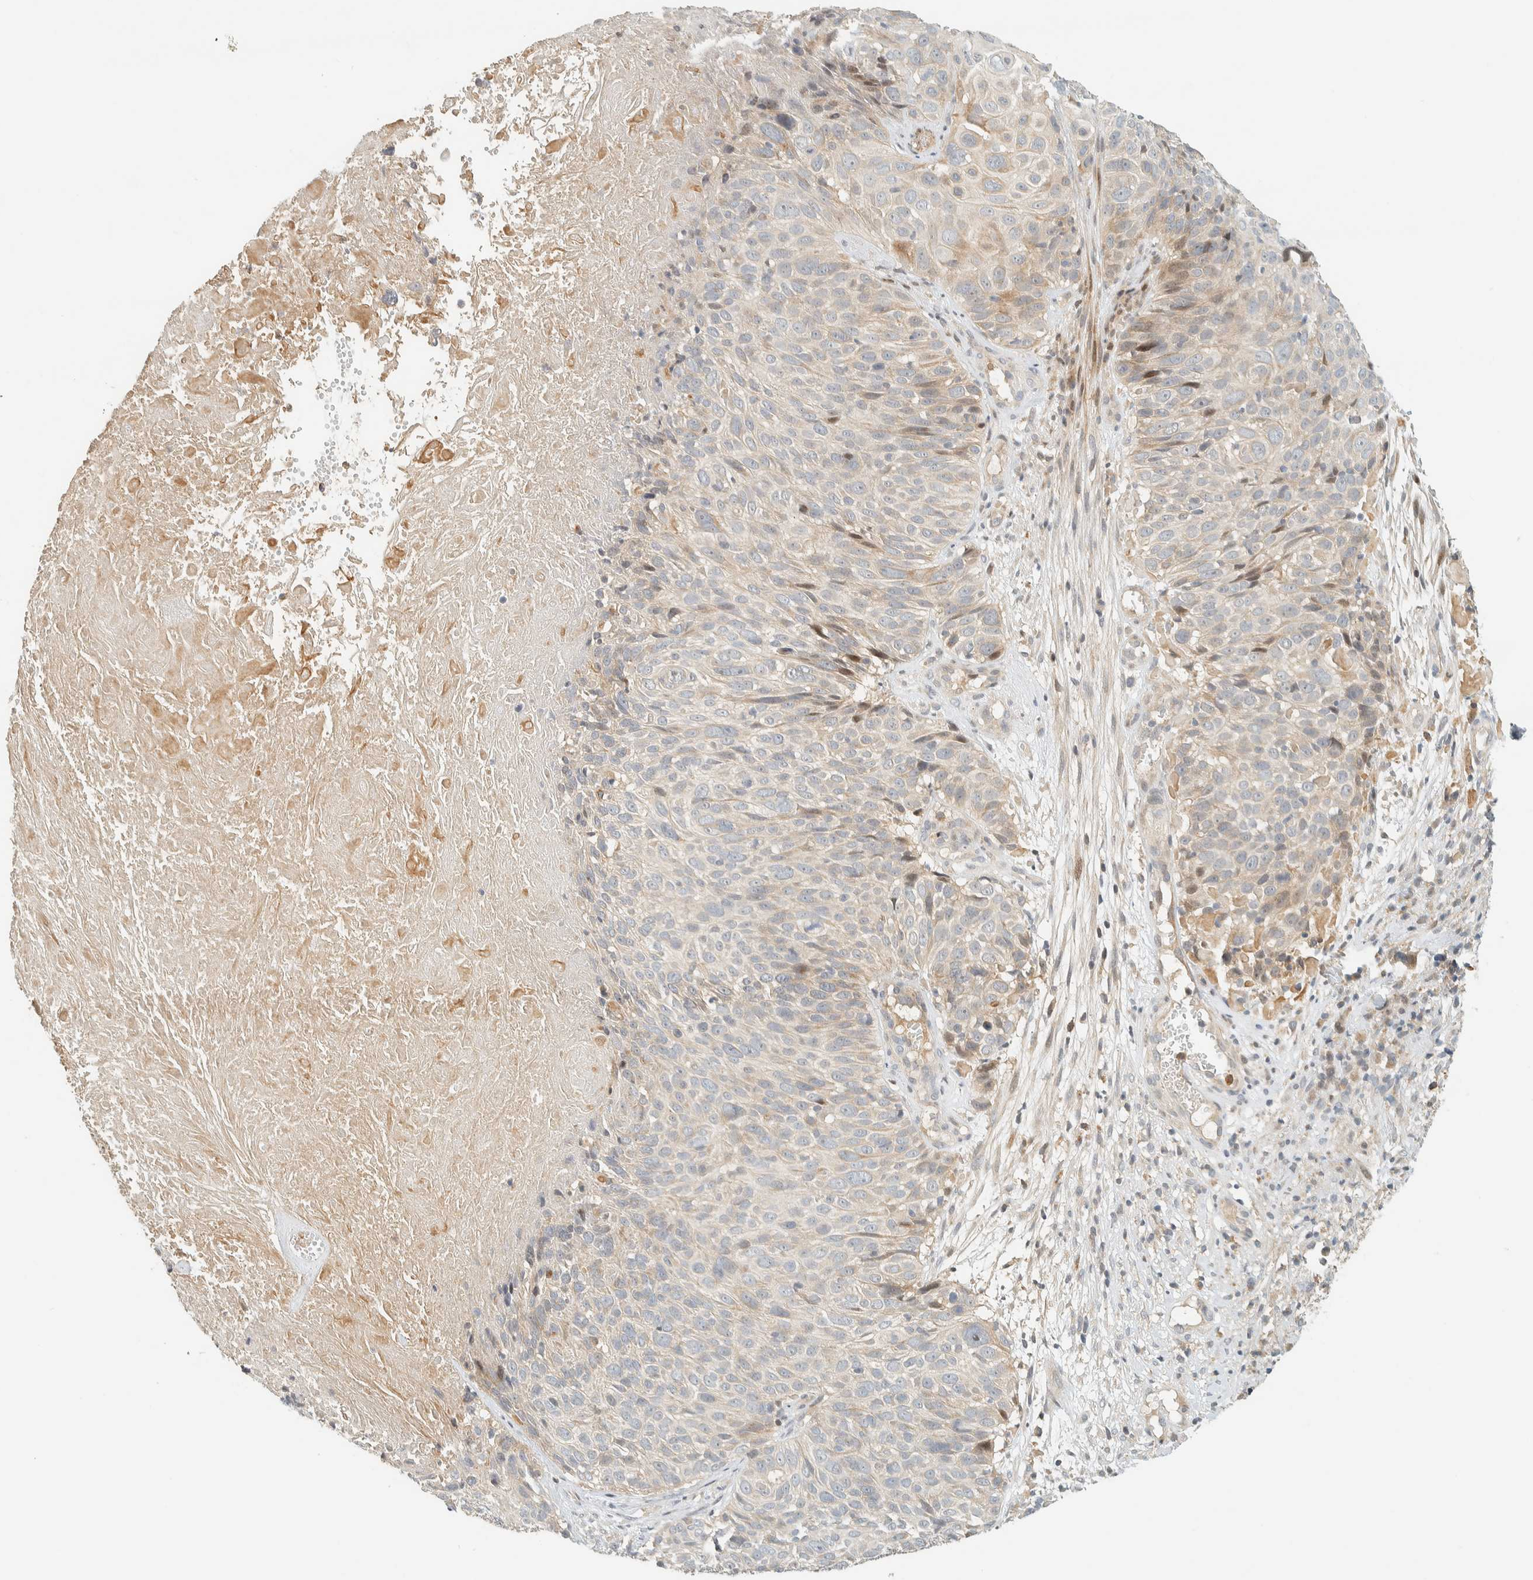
{"staining": {"intensity": "weak", "quantity": "<25%", "location": "cytoplasmic/membranous"}, "tissue": "cervical cancer", "cell_type": "Tumor cells", "image_type": "cancer", "snomed": [{"axis": "morphology", "description": "Squamous cell carcinoma, NOS"}, {"axis": "topography", "description": "Cervix"}], "caption": "Protein analysis of cervical cancer (squamous cell carcinoma) exhibits no significant staining in tumor cells.", "gene": "CCDC171", "patient": {"sex": "female", "age": 74}}